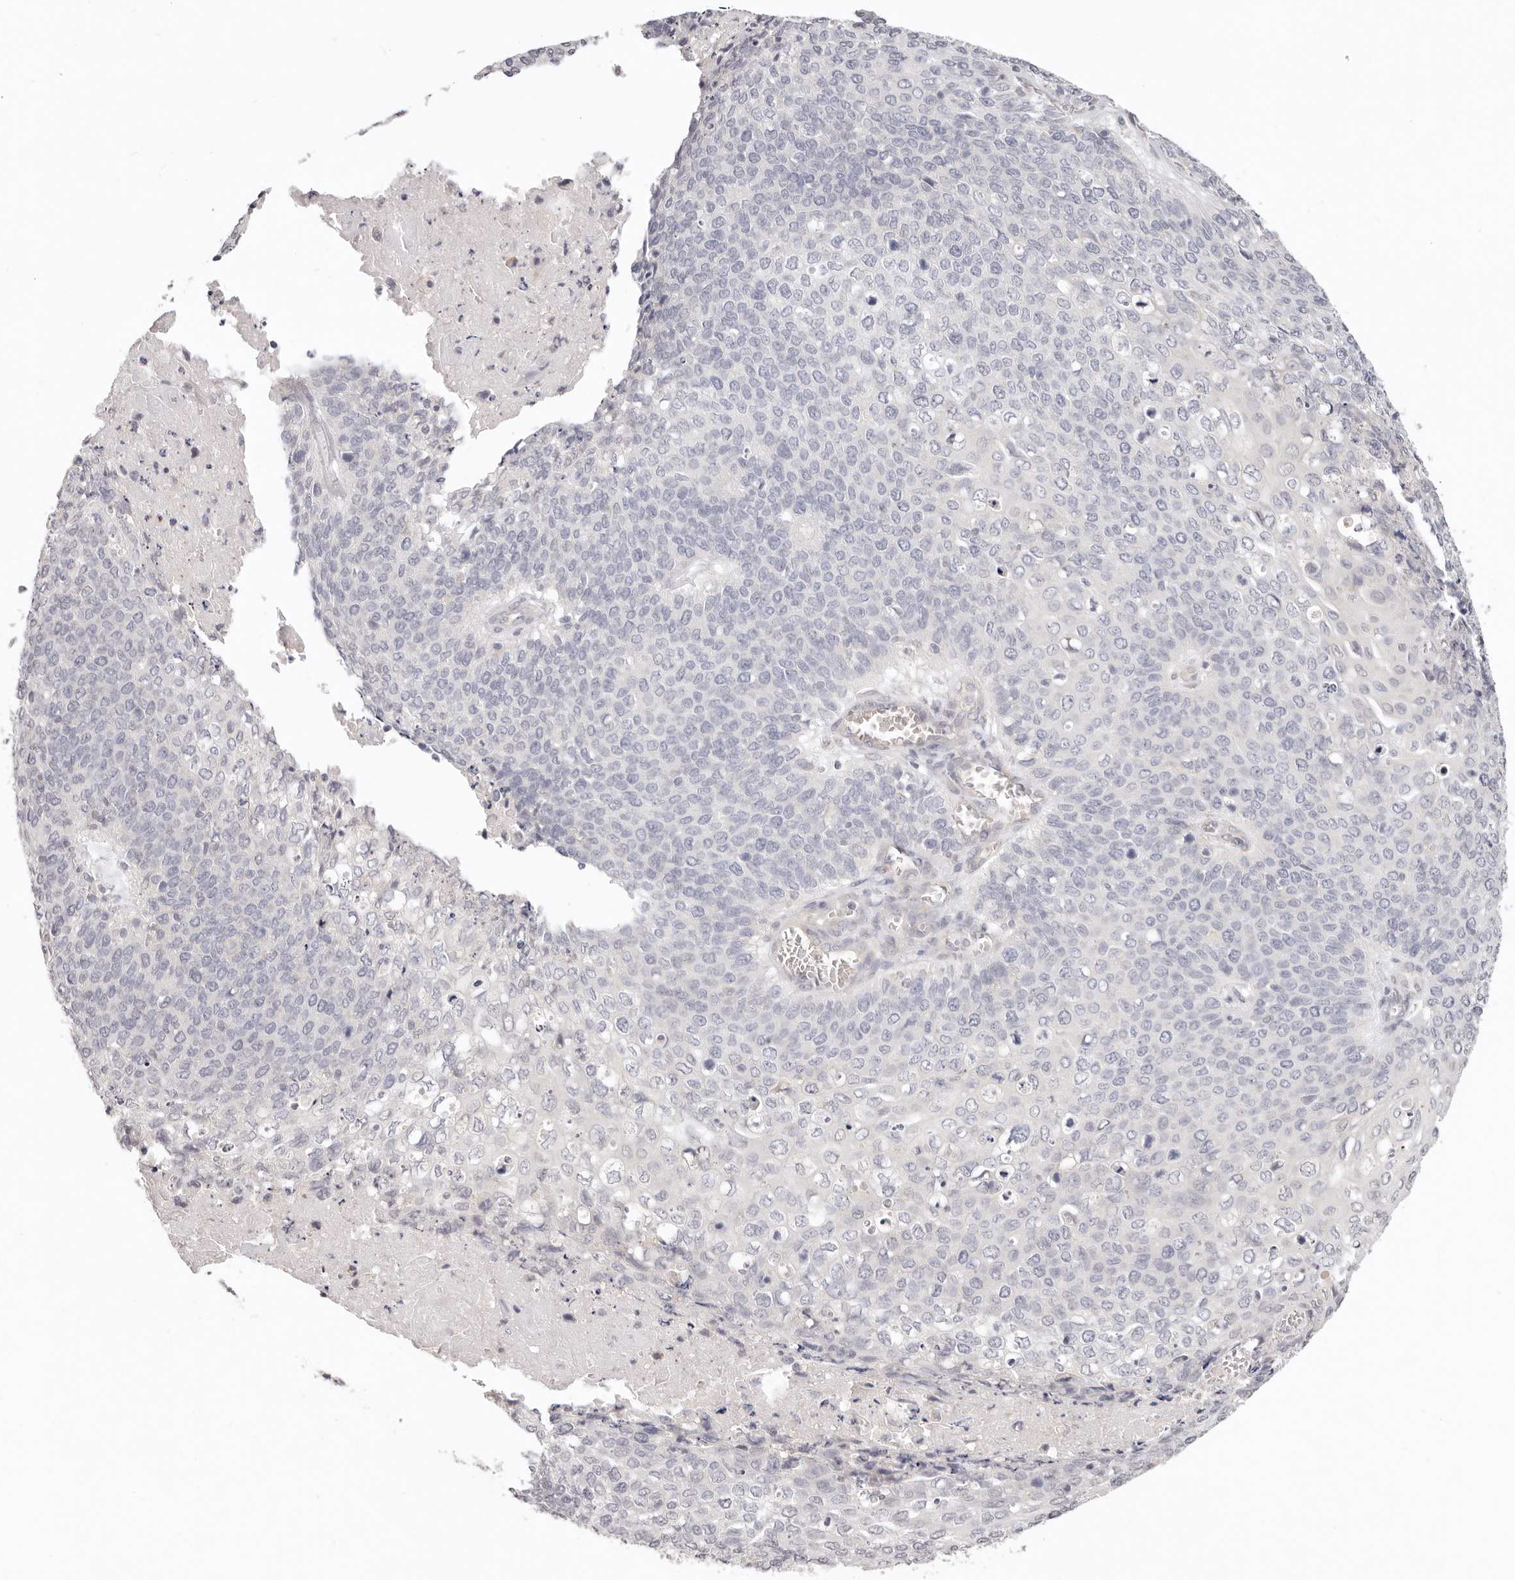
{"staining": {"intensity": "negative", "quantity": "none", "location": "none"}, "tissue": "cervical cancer", "cell_type": "Tumor cells", "image_type": "cancer", "snomed": [{"axis": "morphology", "description": "Squamous cell carcinoma, NOS"}, {"axis": "topography", "description": "Cervix"}], "caption": "The immunohistochemistry photomicrograph has no significant expression in tumor cells of cervical squamous cell carcinoma tissue.", "gene": "GGPS1", "patient": {"sex": "female", "age": 39}}